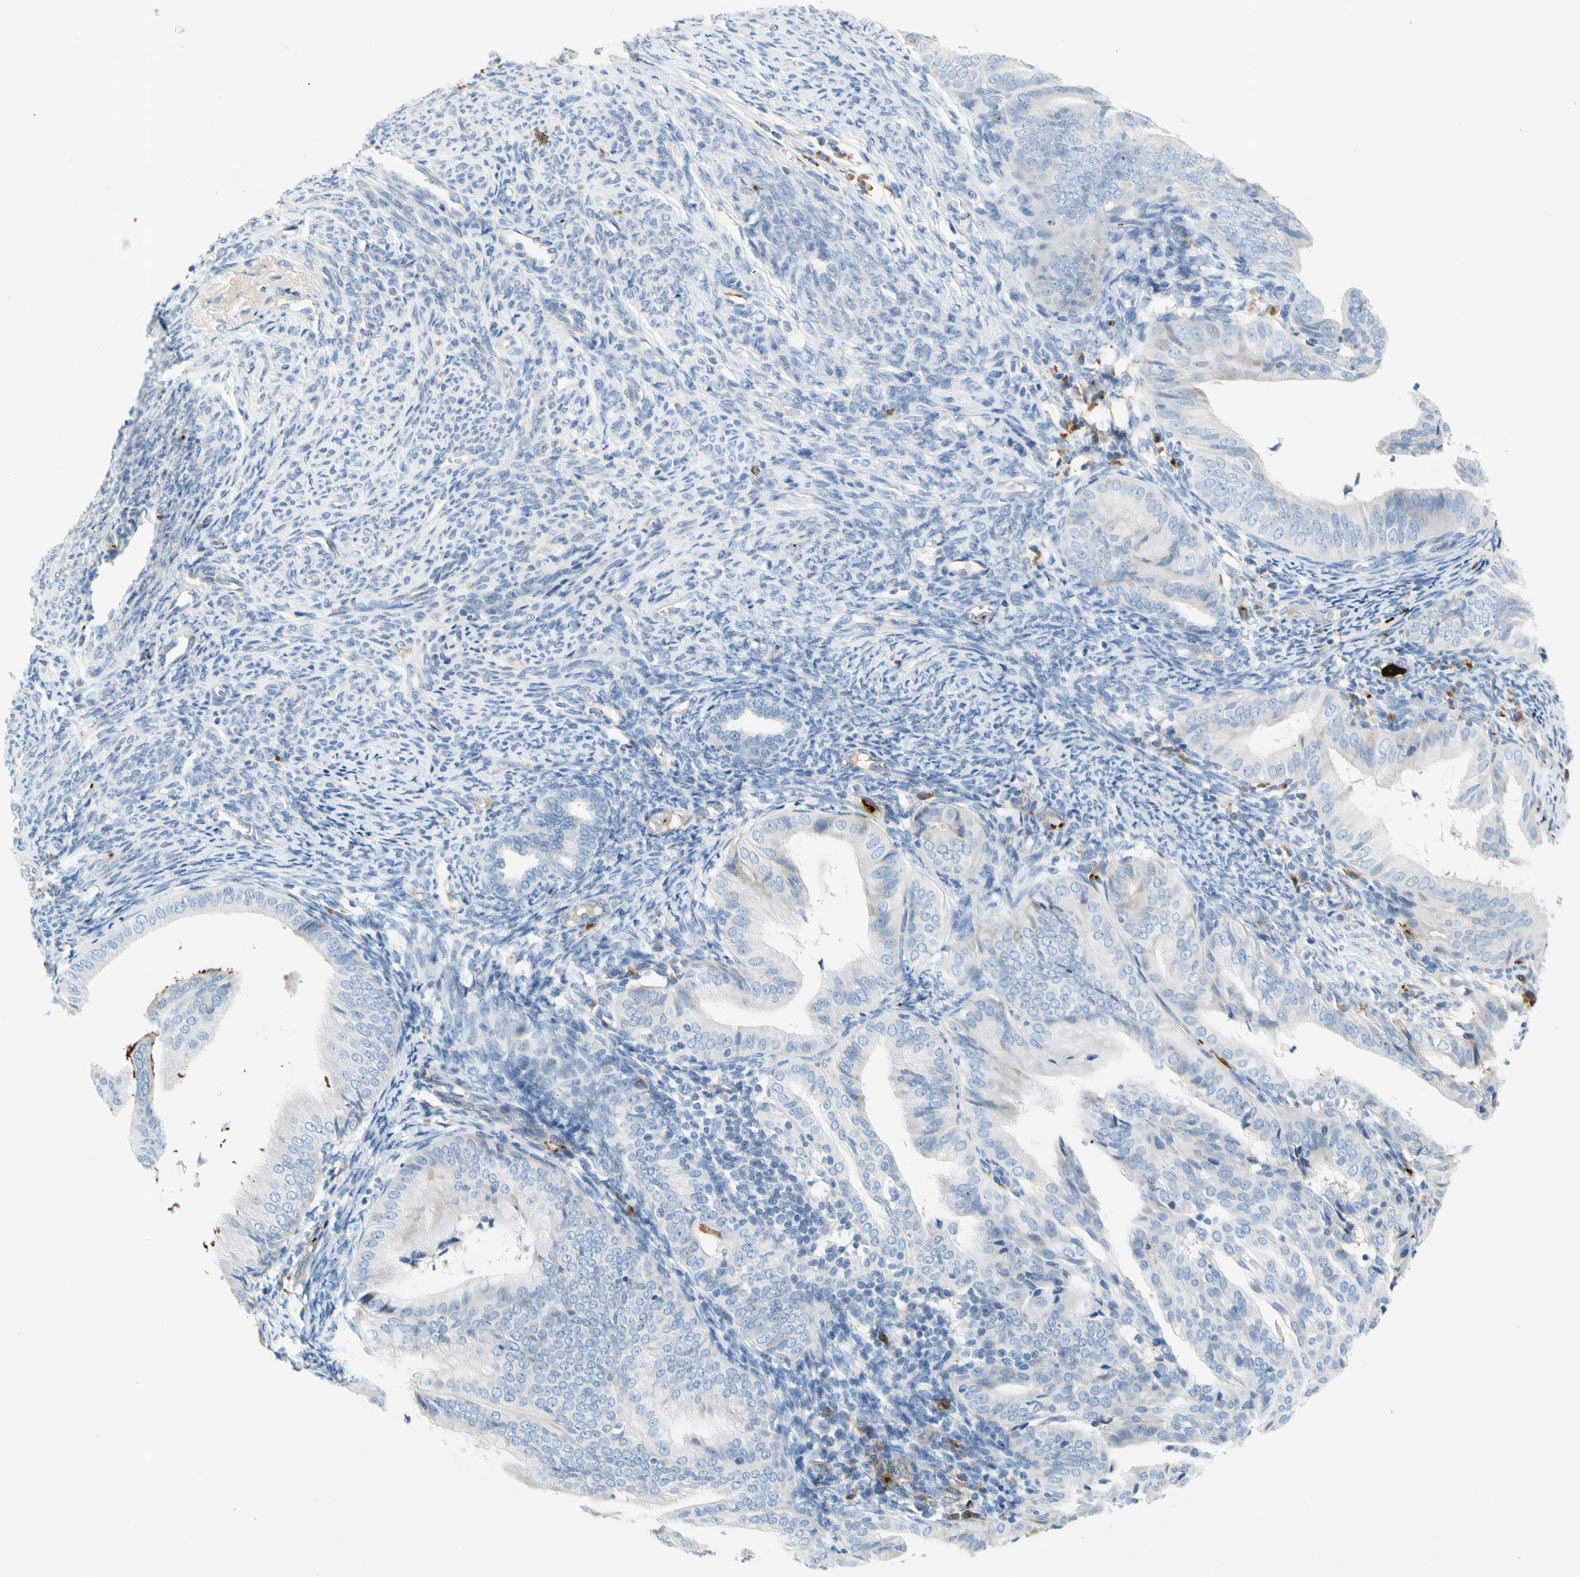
{"staining": {"intensity": "moderate", "quantity": "<25%", "location": "cytoplasmic/membranous"}, "tissue": "endometrial cancer", "cell_type": "Tumor cells", "image_type": "cancer", "snomed": [{"axis": "morphology", "description": "Adenocarcinoma, NOS"}, {"axis": "topography", "description": "Endometrium"}], "caption": "About <25% of tumor cells in endometrial adenocarcinoma exhibit moderate cytoplasmic/membranous protein expression as visualized by brown immunohistochemical staining.", "gene": "PPBP", "patient": {"sex": "female", "age": 58}}